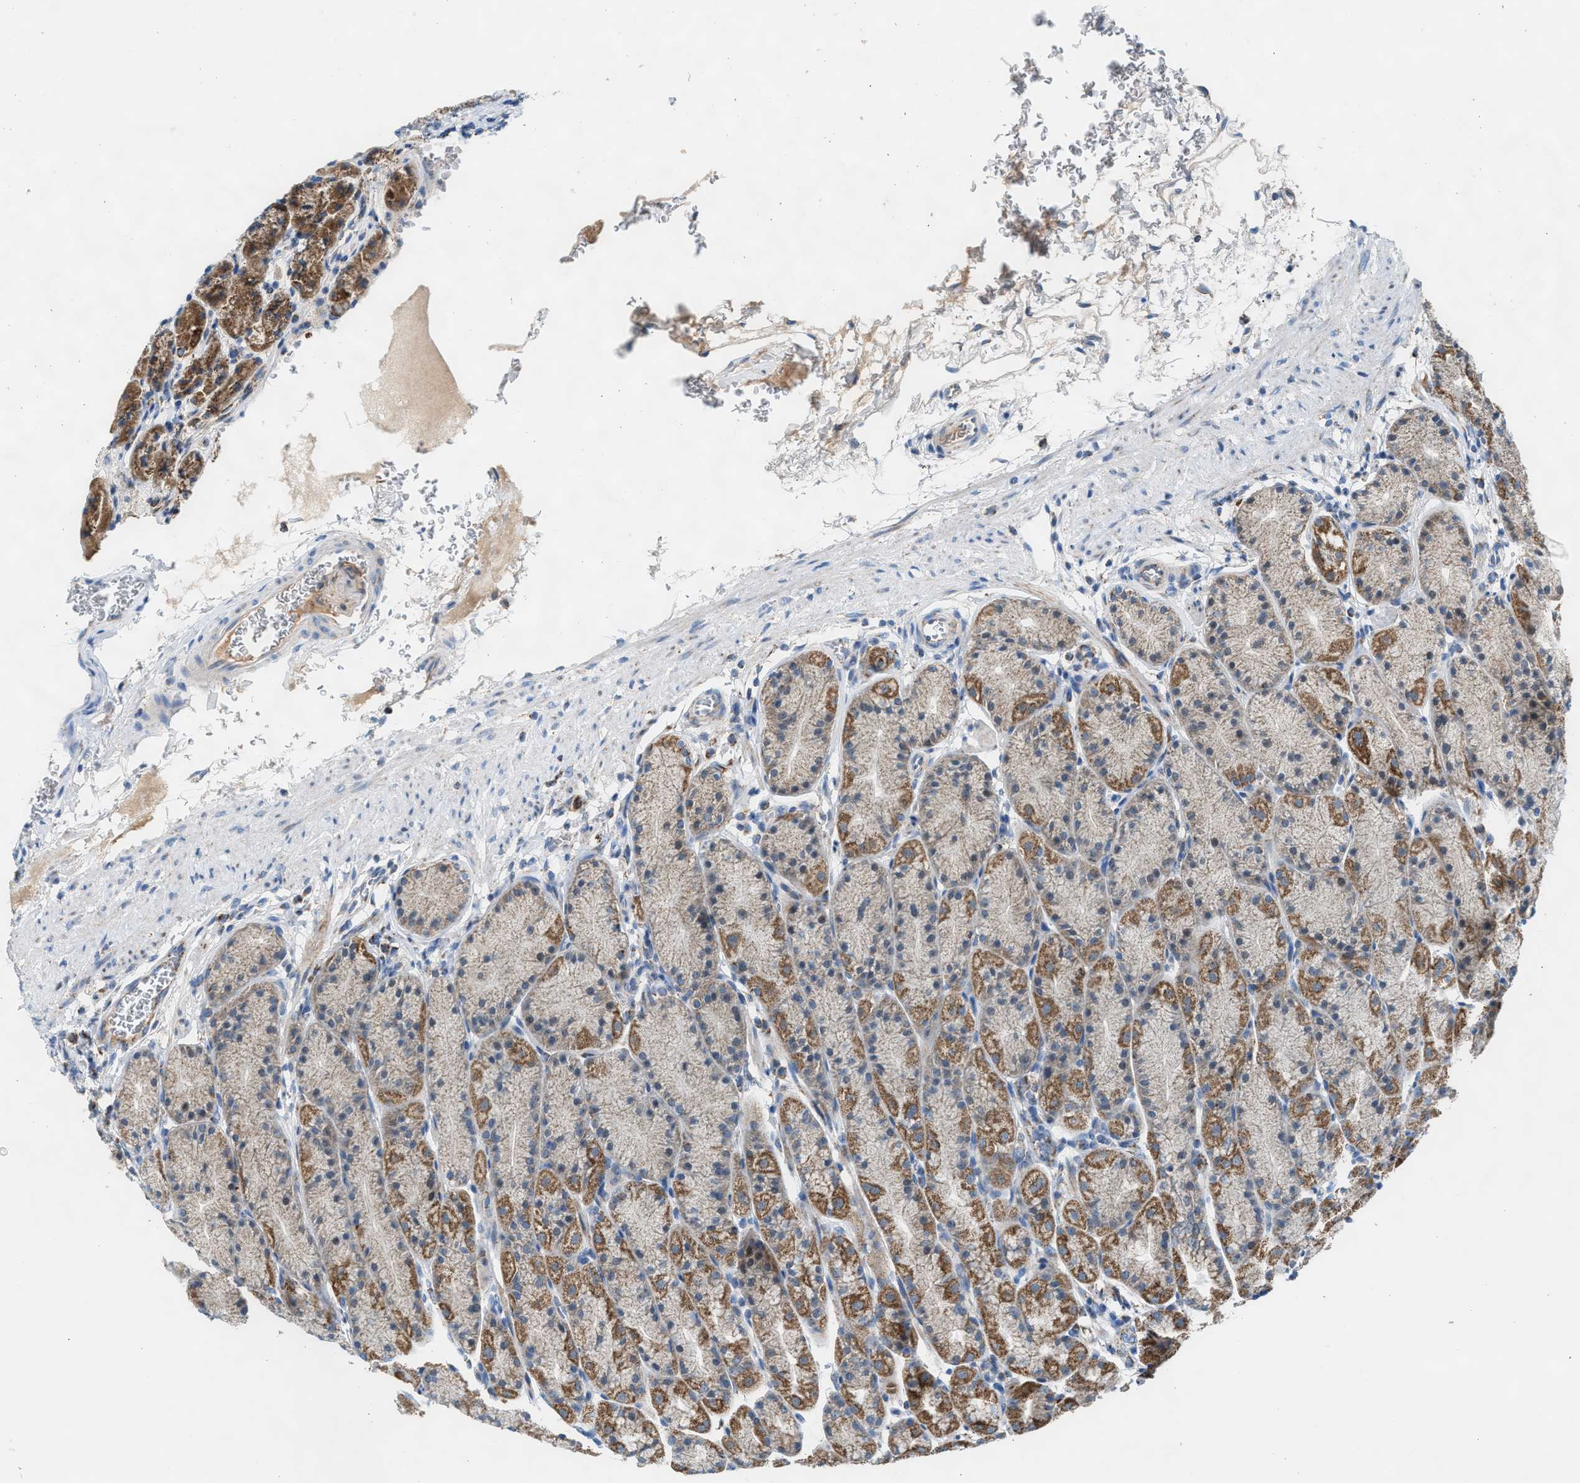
{"staining": {"intensity": "moderate", "quantity": ">75%", "location": "cytoplasmic/membranous"}, "tissue": "stomach", "cell_type": "Glandular cells", "image_type": "normal", "snomed": [{"axis": "morphology", "description": "Normal tissue, NOS"}, {"axis": "topography", "description": "Stomach"}], "caption": "Stomach stained for a protein exhibits moderate cytoplasmic/membranous positivity in glandular cells. The protein of interest is shown in brown color, while the nuclei are stained blue.", "gene": "PMPCA", "patient": {"sex": "male", "age": 42}}